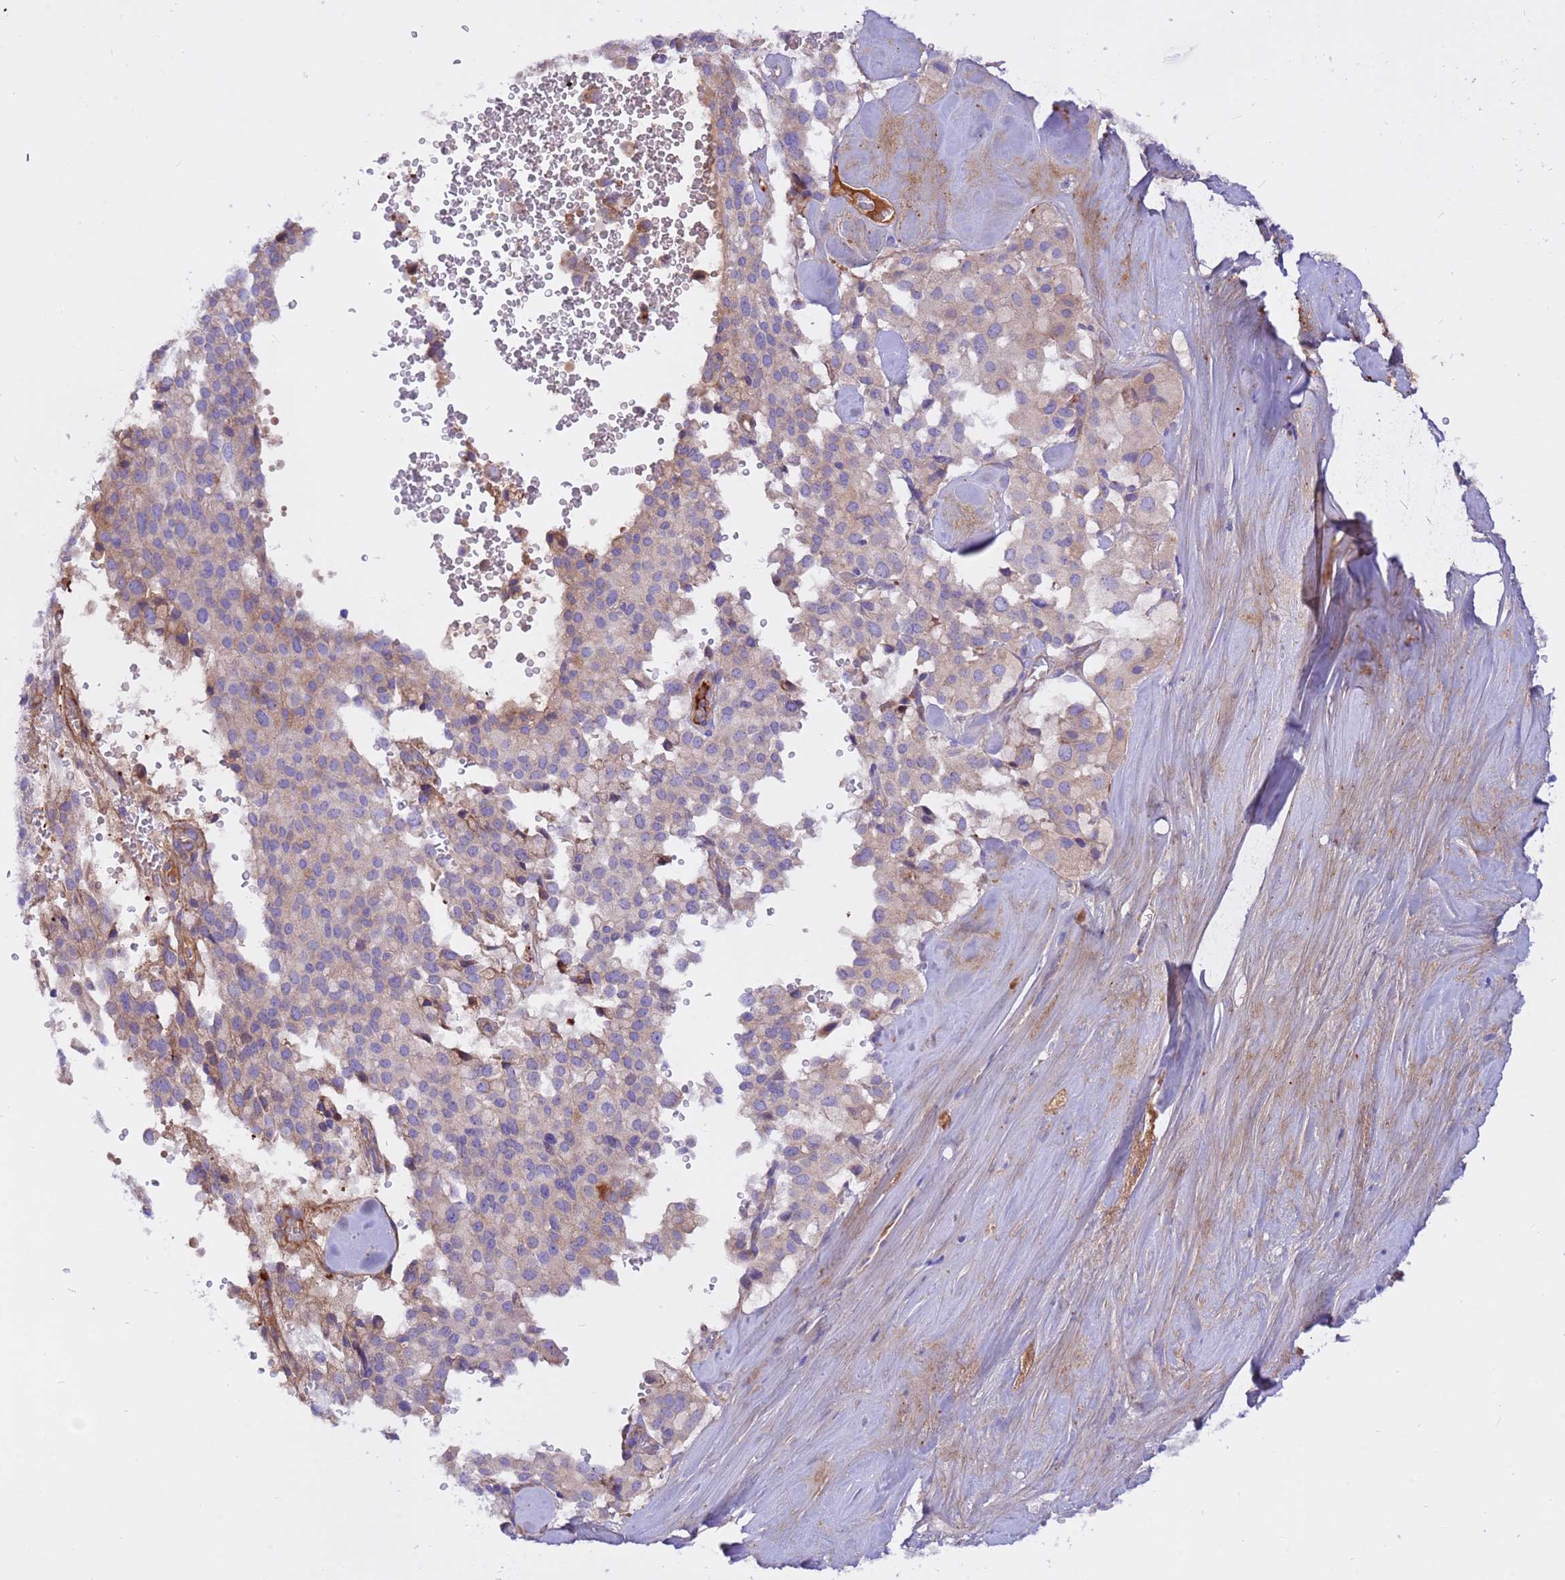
{"staining": {"intensity": "weak", "quantity": "<25%", "location": "cytoplasmic/membranous"}, "tissue": "pancreatic cancer", "cell_type": "Tumor cells", "image_type": "cancer", "snomed": [{"axis": "morphology", "description": "Adenocarcinoma, NOS"}, {"axis": "topography", "description": "Pancreas"}], "caption": "Adenocarcinoma (pancreatic) was stained to show a protein in brown. There is no significant staining in tumor cells.", "gene": "CRHBP", "patient": {"sex": "male", "age": 65}}